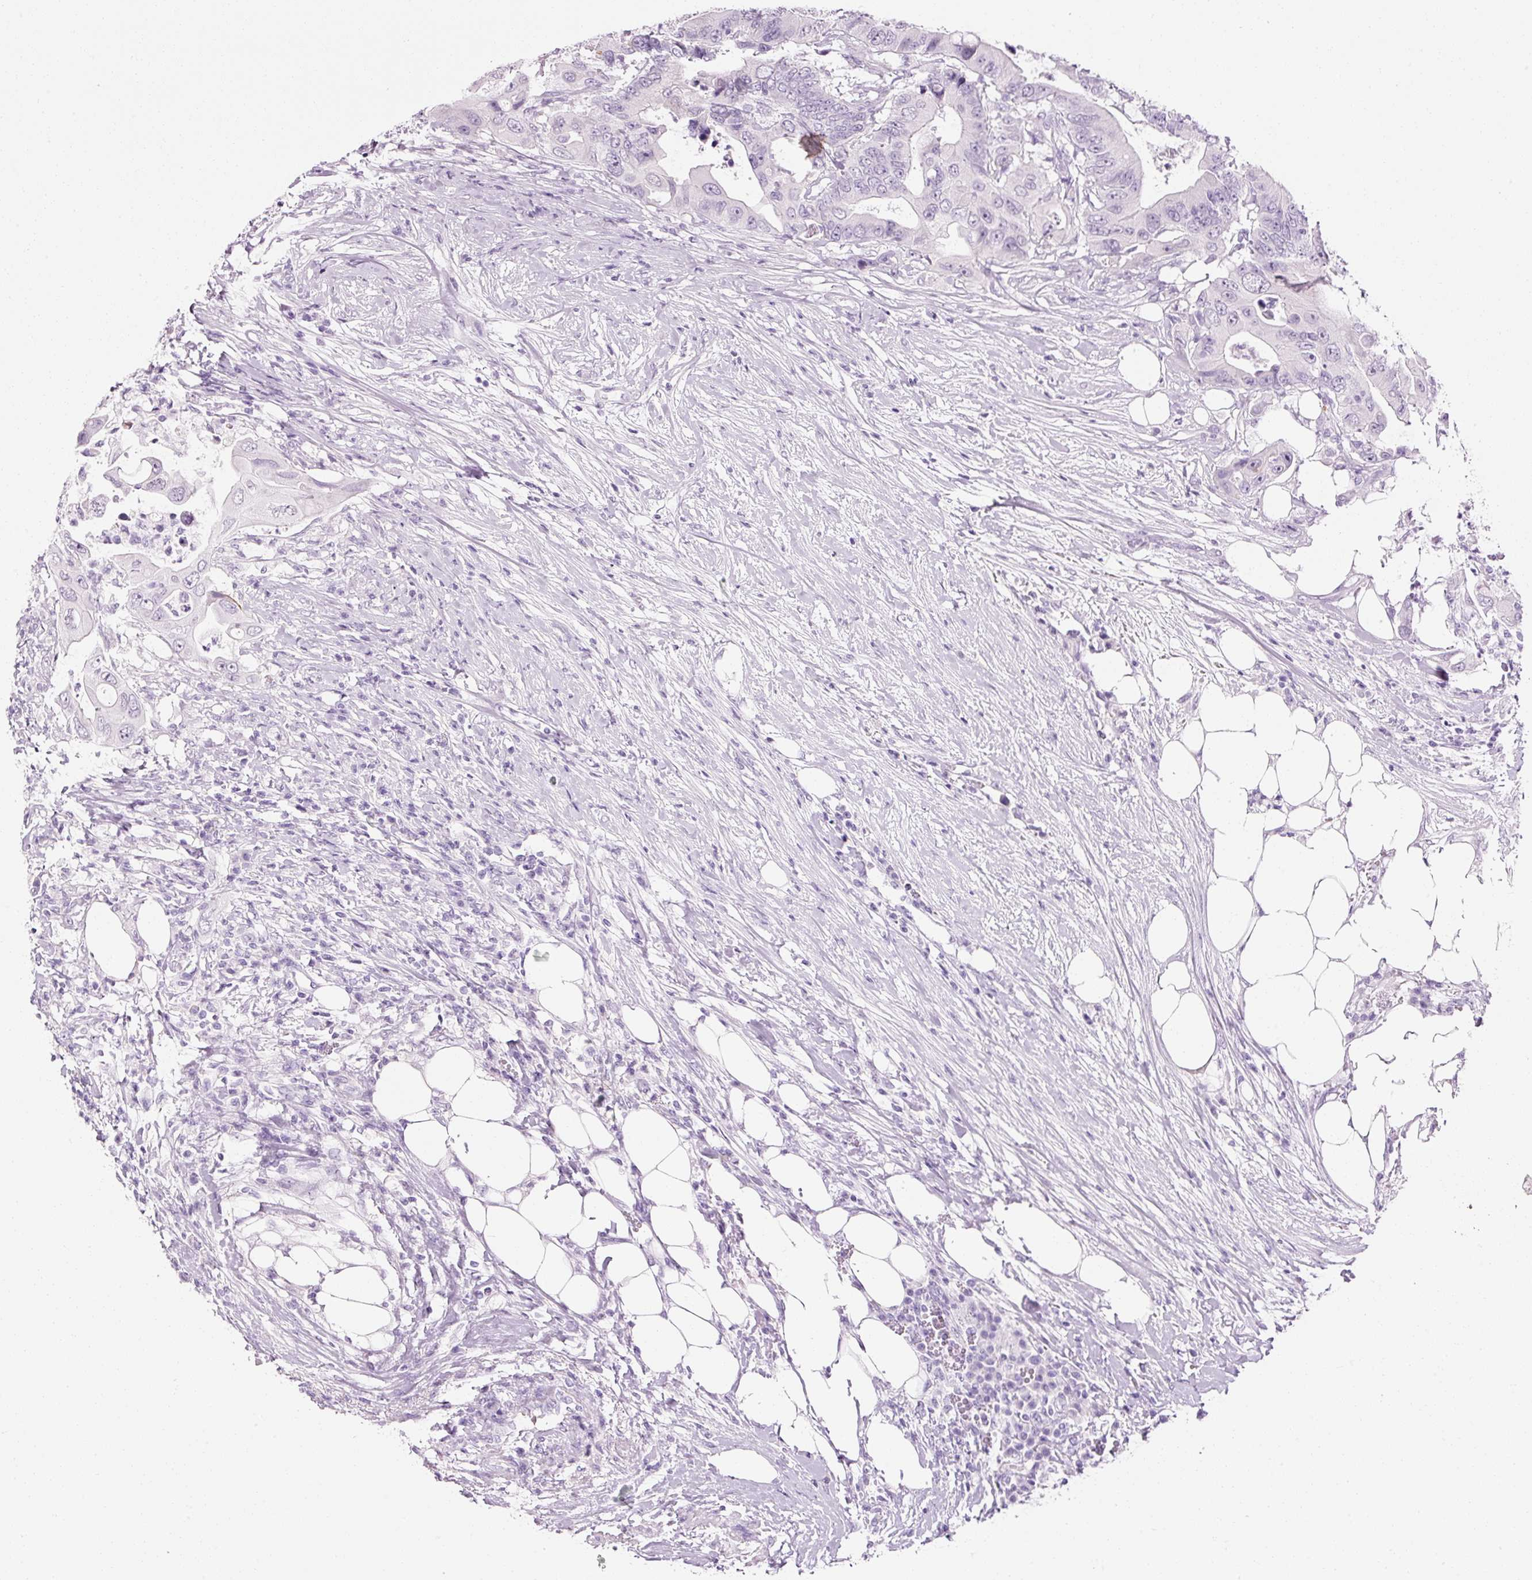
{"staining": {"intensity": "negative", "quantity": "none", "location": "none"}, "tissue": "colorectal cancer", "cell_type": "Tumor cells", "image_type": "cancer", "snomed": [{"axis": "morphology", "description": "Adenocarcinoma, NOS"}, {"axis": "topography", "description": "Colon"}], "caption": "Human colorectal cancer stained for a protein using immunohistochemistry exhibits no expression in tumor cells.", "gene": "ANKRD20A1", "patient": {"sex": "male", "age": 71}}